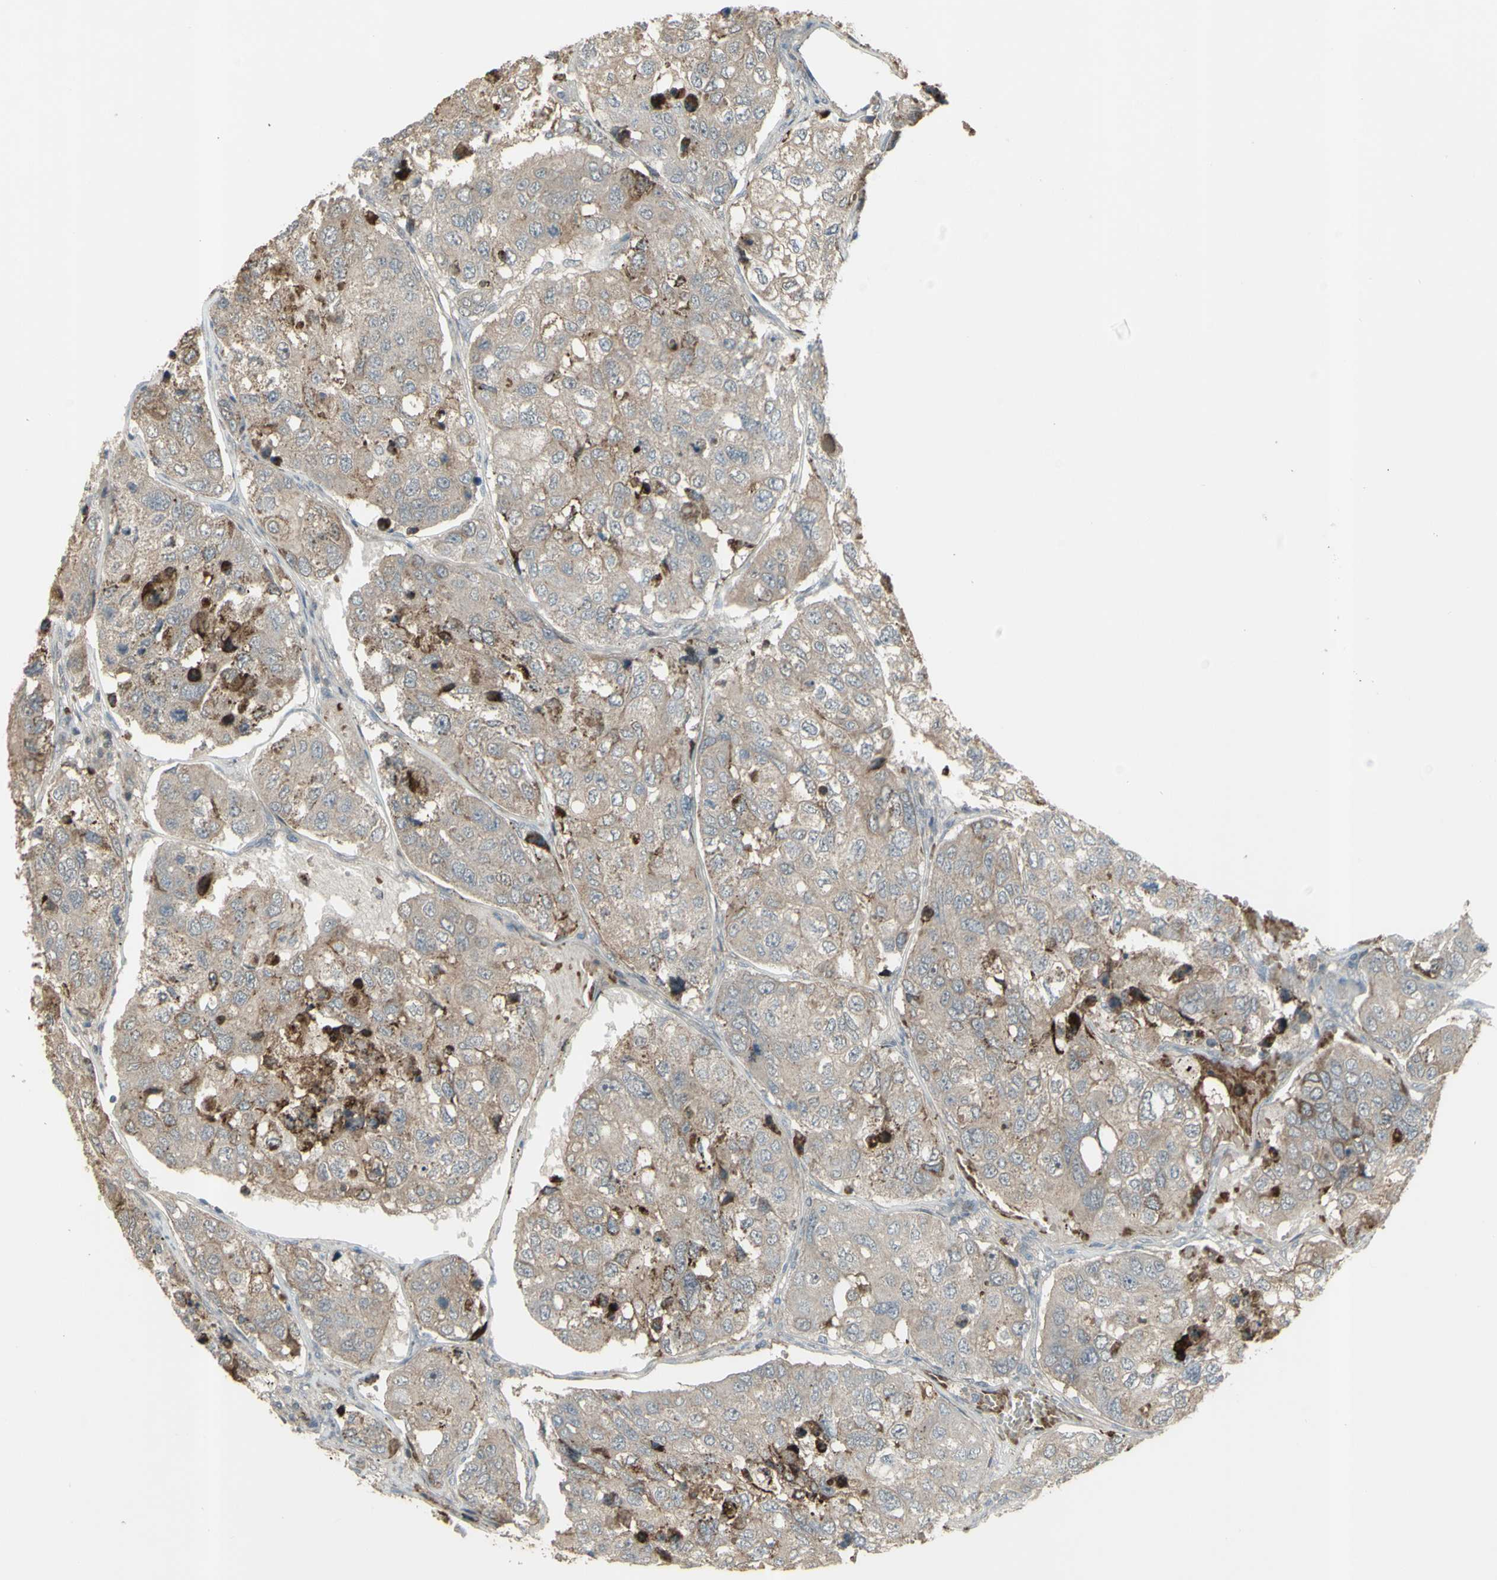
{"staining": {"intensity": "weak", "quantity": ">75%", "location": "cytoplasmic/membranous"}, "tissue": "urothelial cancer", "cell_type": "Tumor cells", "image_type": "cancer", "snomed": [{"axis": "morphology", "description": "Urothelial carcinoma, High grade"}, {"axis": "topography", "description": "Lymph node"}, {"axis": "topography", "description": "Urinary bladder"}], "caption": "Immunohistochemical staining of urothelial carcinoma (high-grade) shows weak cytoplasmic/membranous protein staining in approximately >75% of tumor cells. (DAB (3,3'-diaminobenzidine) = brown stain, brightfield microscopy at high magnification).", "gene": "GRAMD1B", "patient": {"sex": "male", "age": 51}}